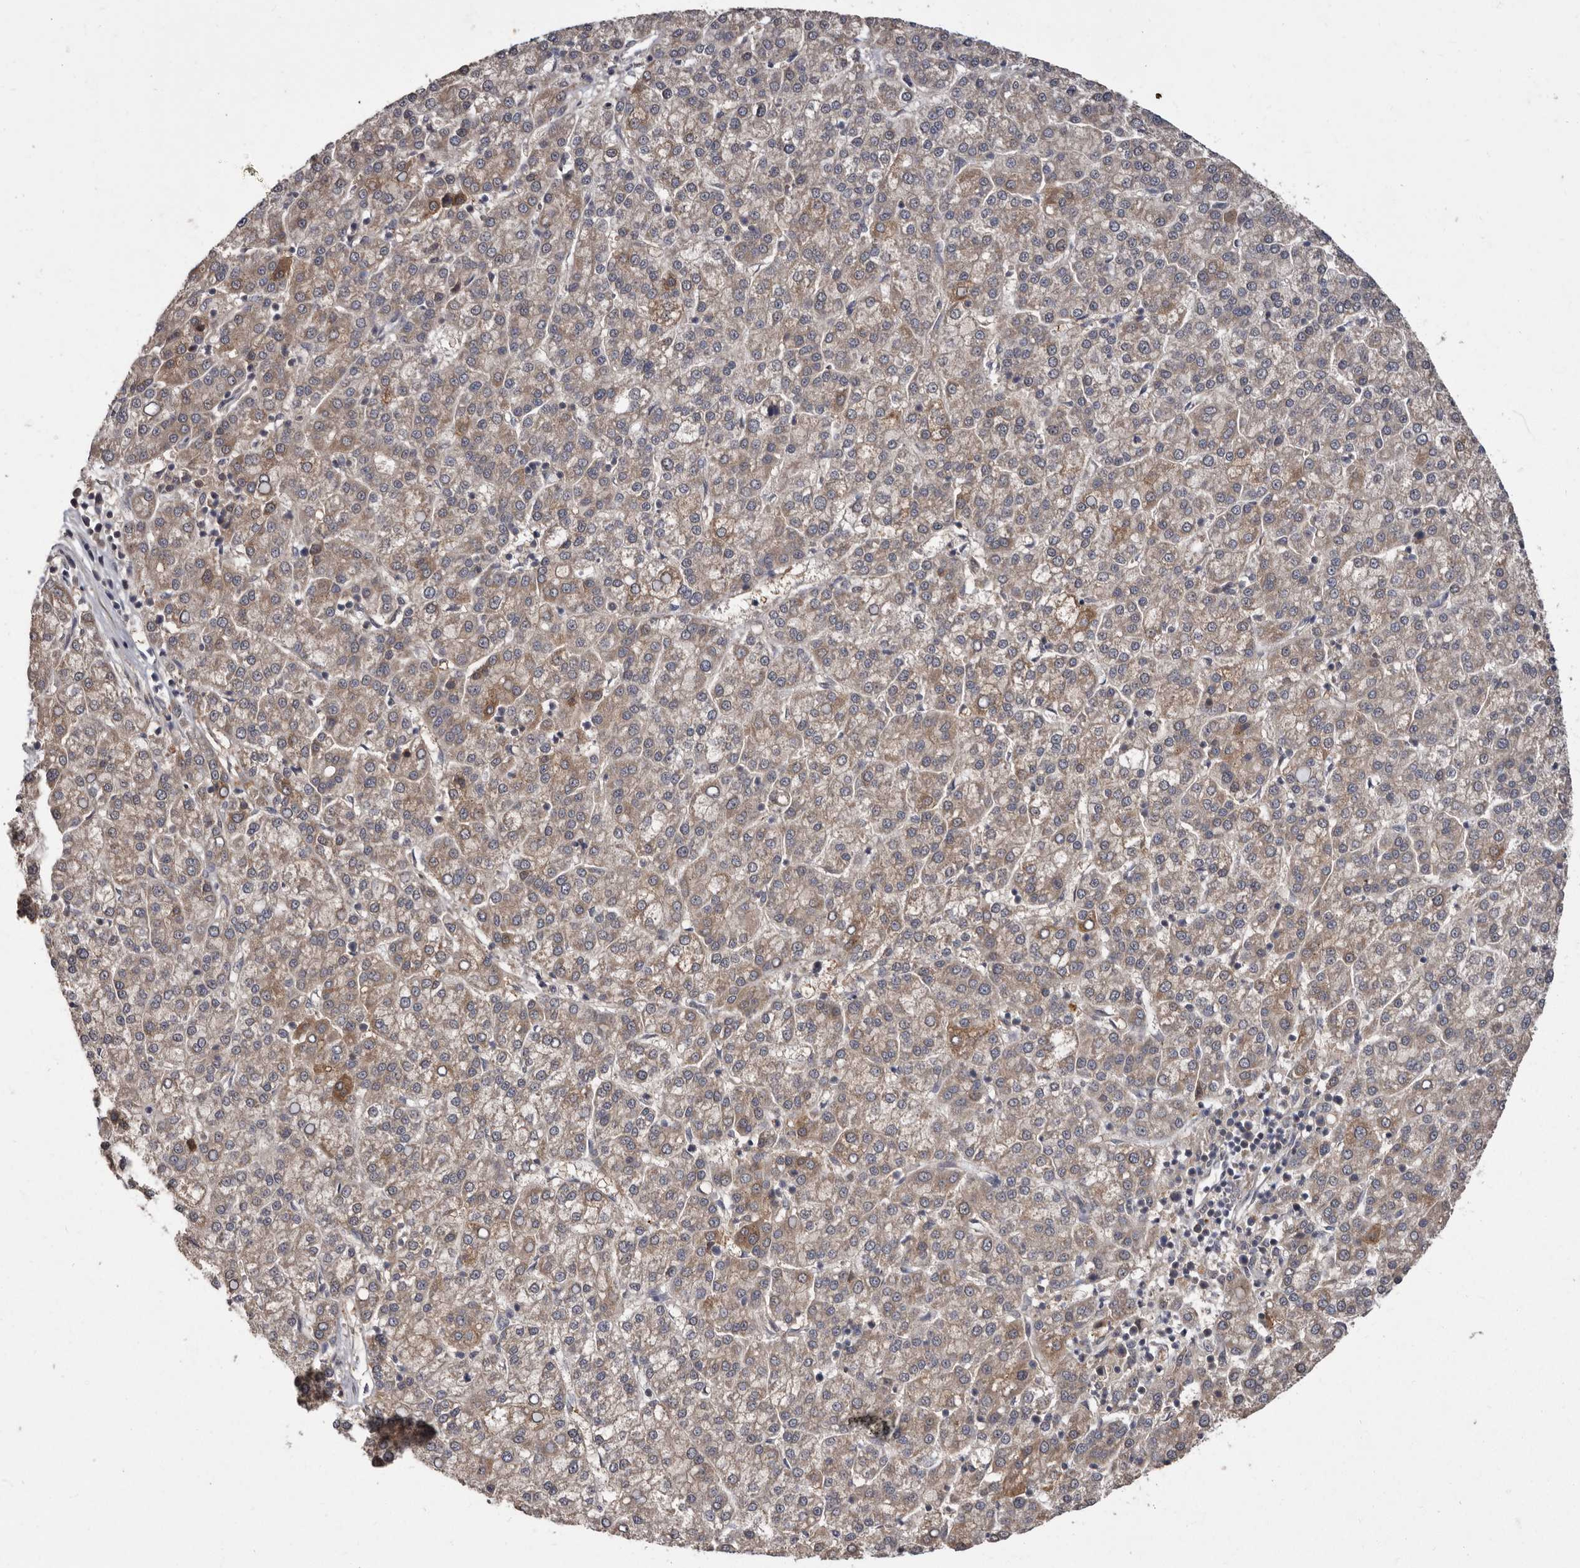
{"staining": {"intensity": "moderate", "quantity": ">75%", "location": "cytoplasmic/membranous"}, "tissue": "liver cancer", "cell_type": "Tumor cells", "image_type": "cancer", "snomed": [{"axis": "morphology", "description": "Carcinoma, Hepatocellular, NOS"}, {"axis": "topography", "description": "Liver"}], "caption": "Protein expression analysis of liver hepatocellular carcinoma shows moderate cytoplasmic/membranous positivity in approximately >75% of tumor cells. (DAB IHC, brown staining for protein, blue staining for nuclei).", "gene": "FLAD1", "patient": {"sex": "female", "age": 58}}